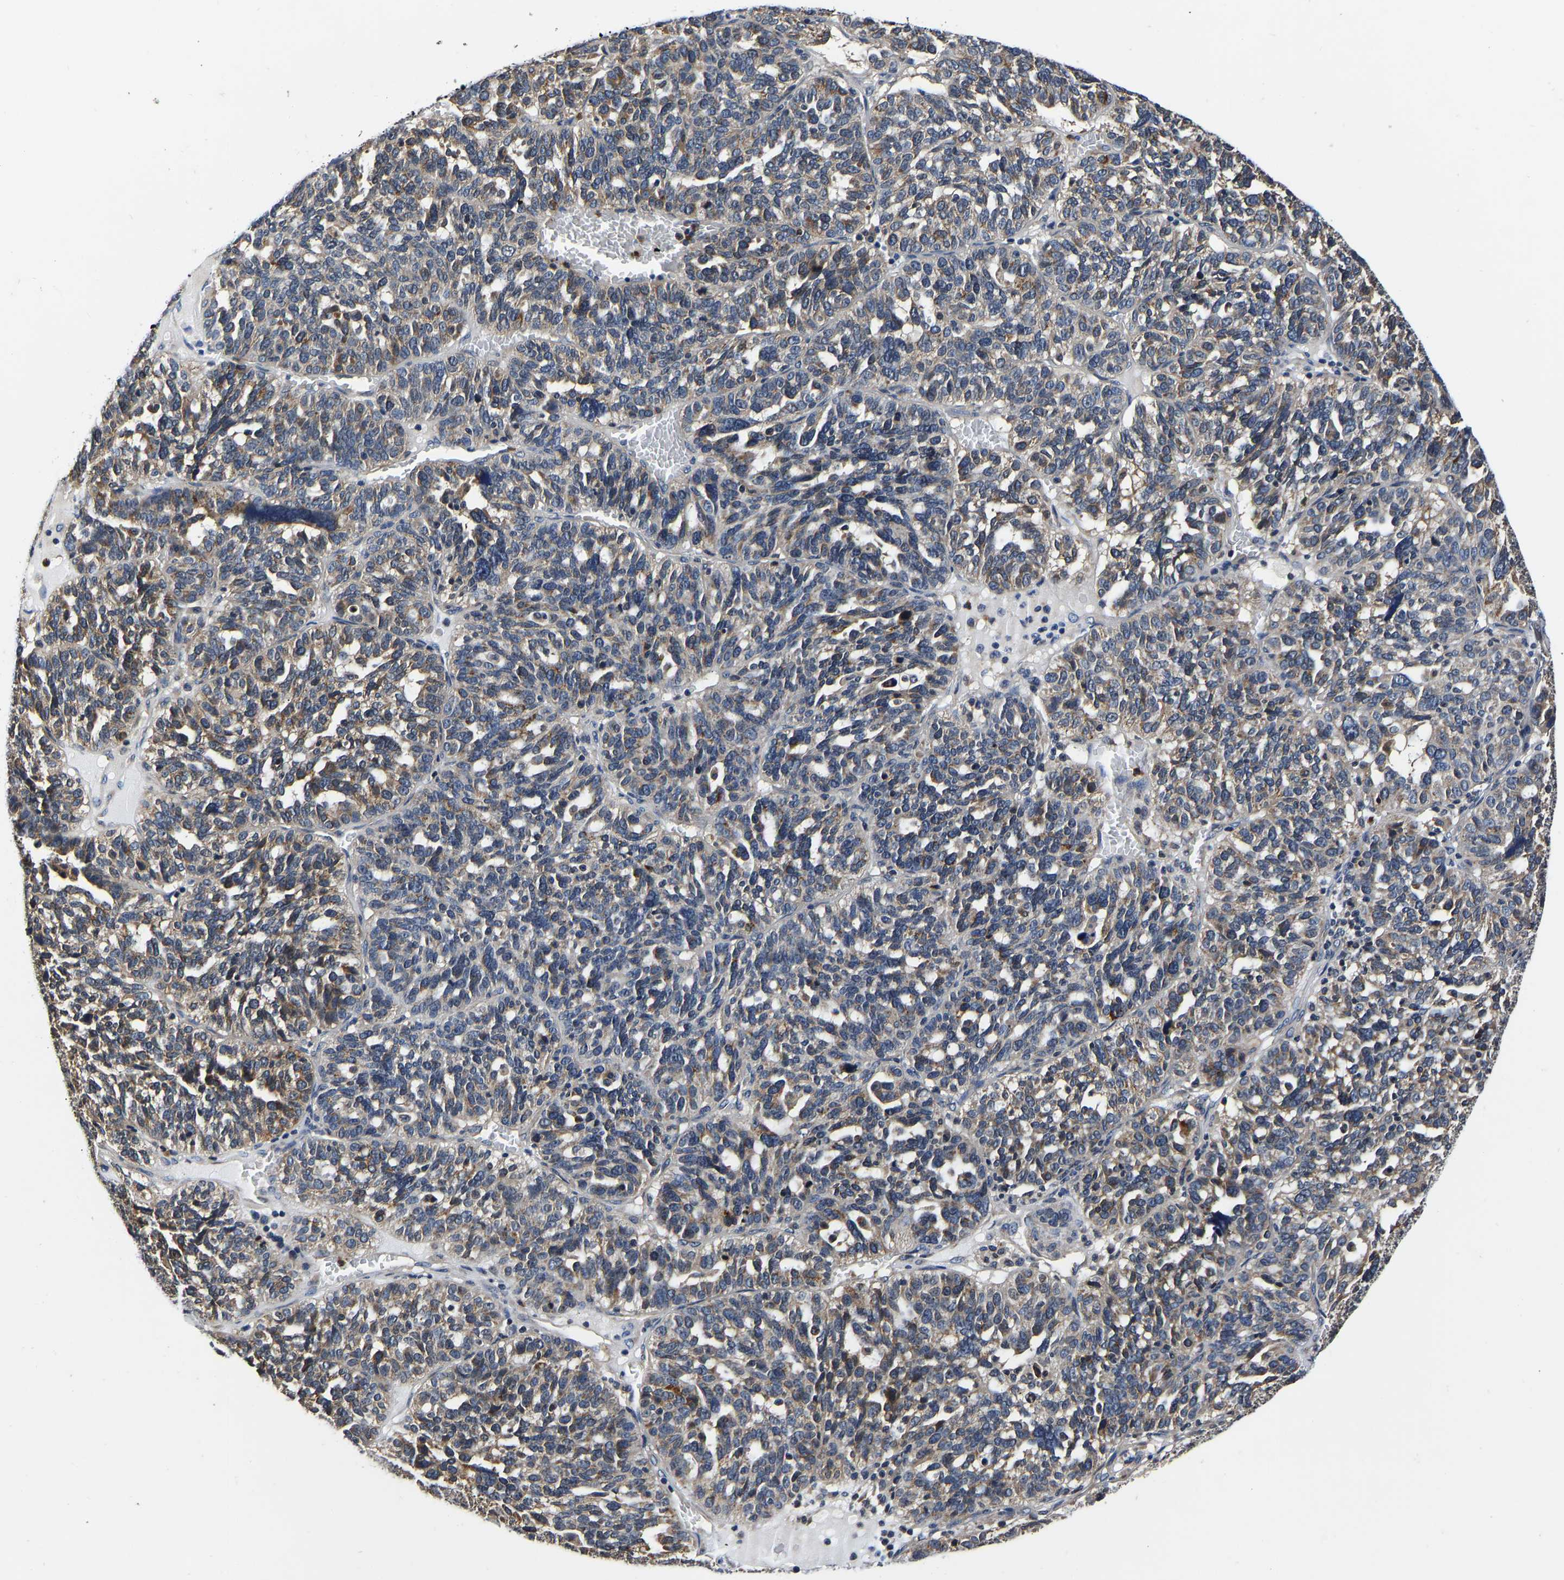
{"staining": {"intensity": "moderate", "quantity": "25%-75%", "location": "cytoplasmic/membranous"}, "tissue": "ovarian cancer", "cell_type": "Tumor cells", "image_type": "cancer", "snomed": [{"axis": "morphology", "description": "Cystadenocarcinoma, serous, NOS"}, {"axis": "topography", "description": "Ovary"}], "caption": "High-power microscopy captured an immunohistochemistry (IHC) photomicrograph of ovarian cancer (serous cystadenocarcinoma), revealing moderate cytoplasmic/membranous expression in about 25%-75% of tumor cells.", "gene": "RABAC1", "patient": {"sex": "female", "age": 59}}